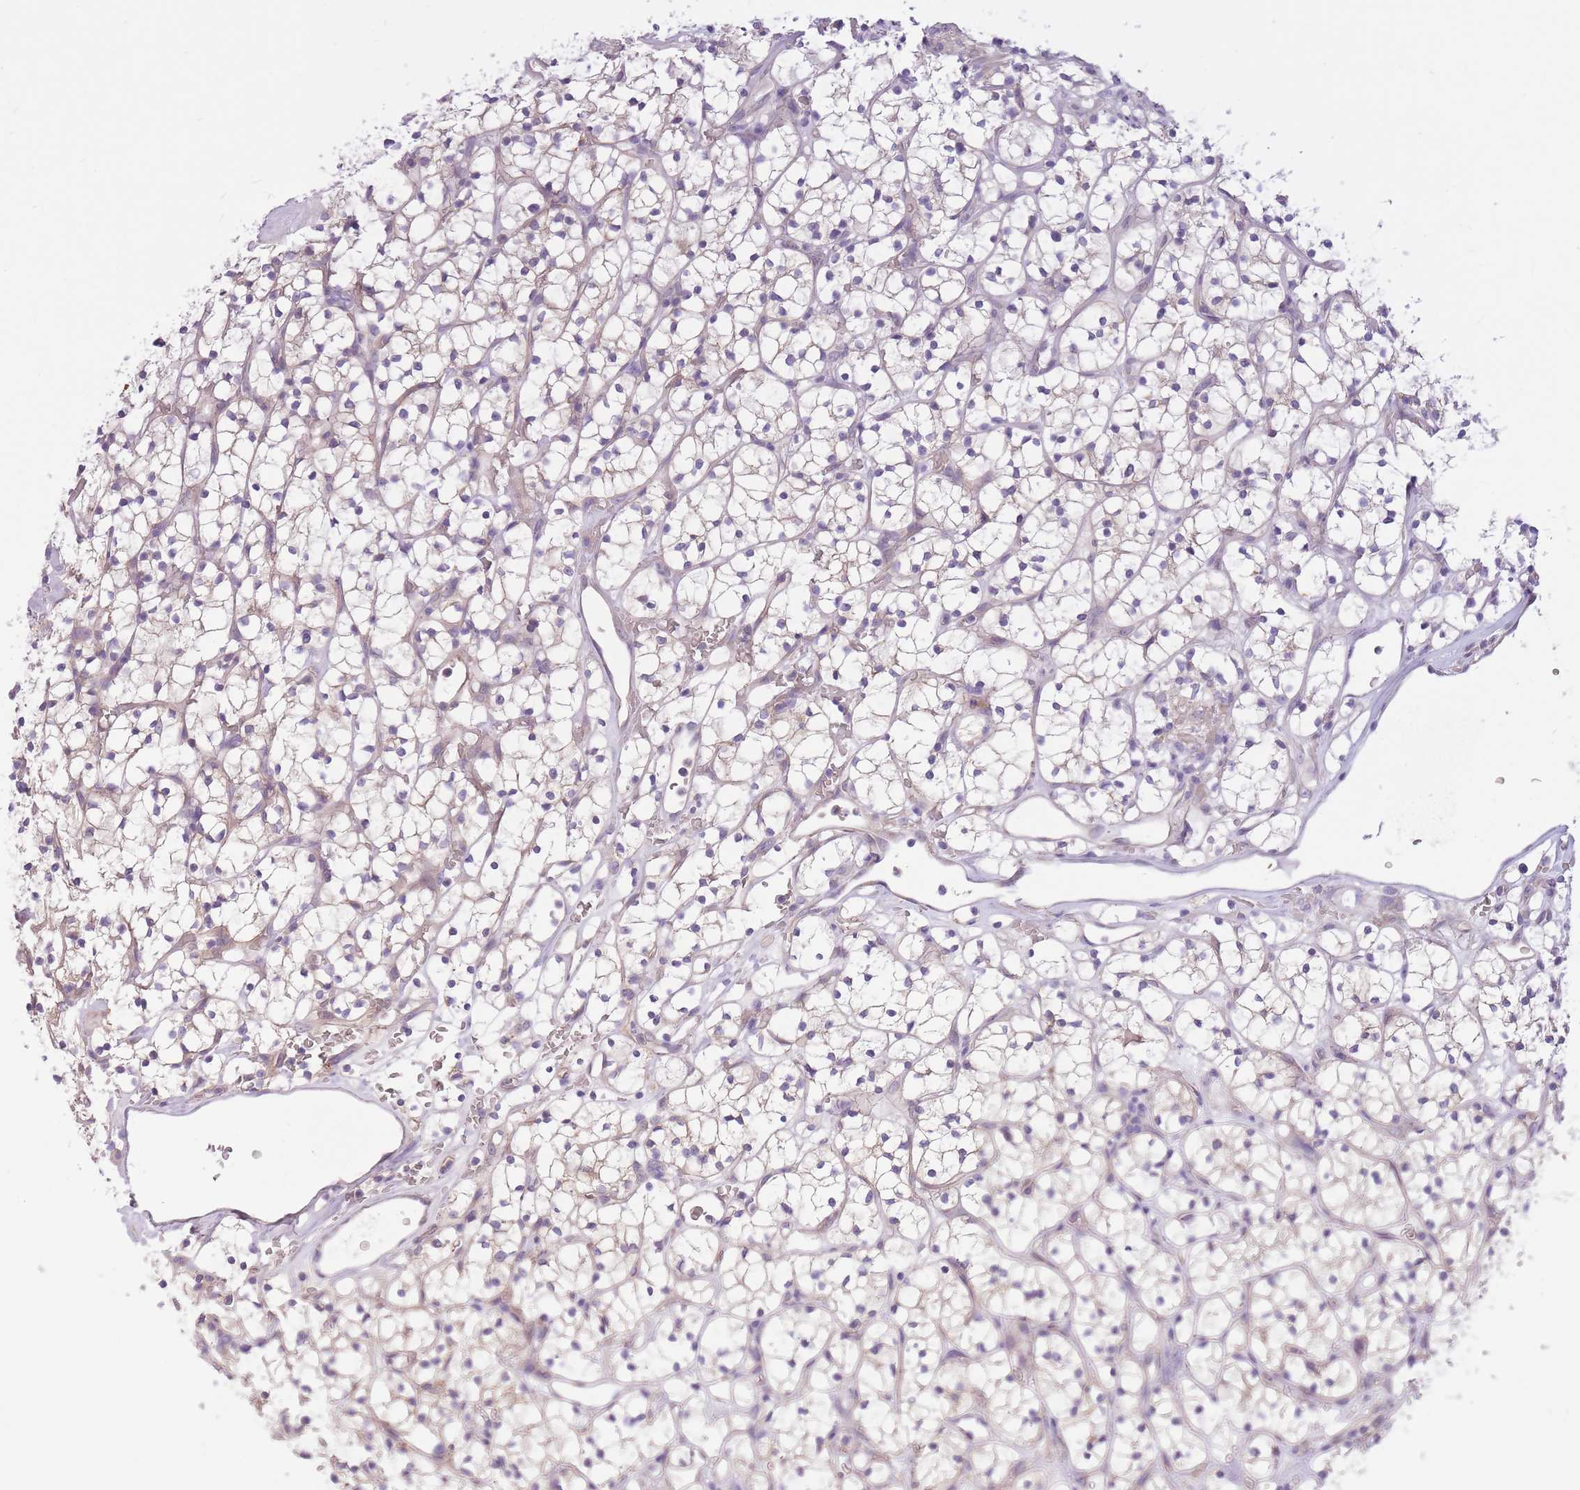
{"staining": {"intensity": "weak", "quantity": "<25%", "location": "cytoplasmic/membranous"}, "tissue": "renal cancer", "cell_type": "Tumor cells", "image_type": "cancer", "snomed": [{"axis": "morphology", "description": "Adenocarcinoma, NOS"}, {"axis": "topography", "description": "Kidney"}], "caption": "DAB immunohistochemical staining of renal cancer (adenocarcinoma) exhibits no significant positivity in tumor cells.", "gene": "REV1", "patient": {"sex": "female", "age": 64}}